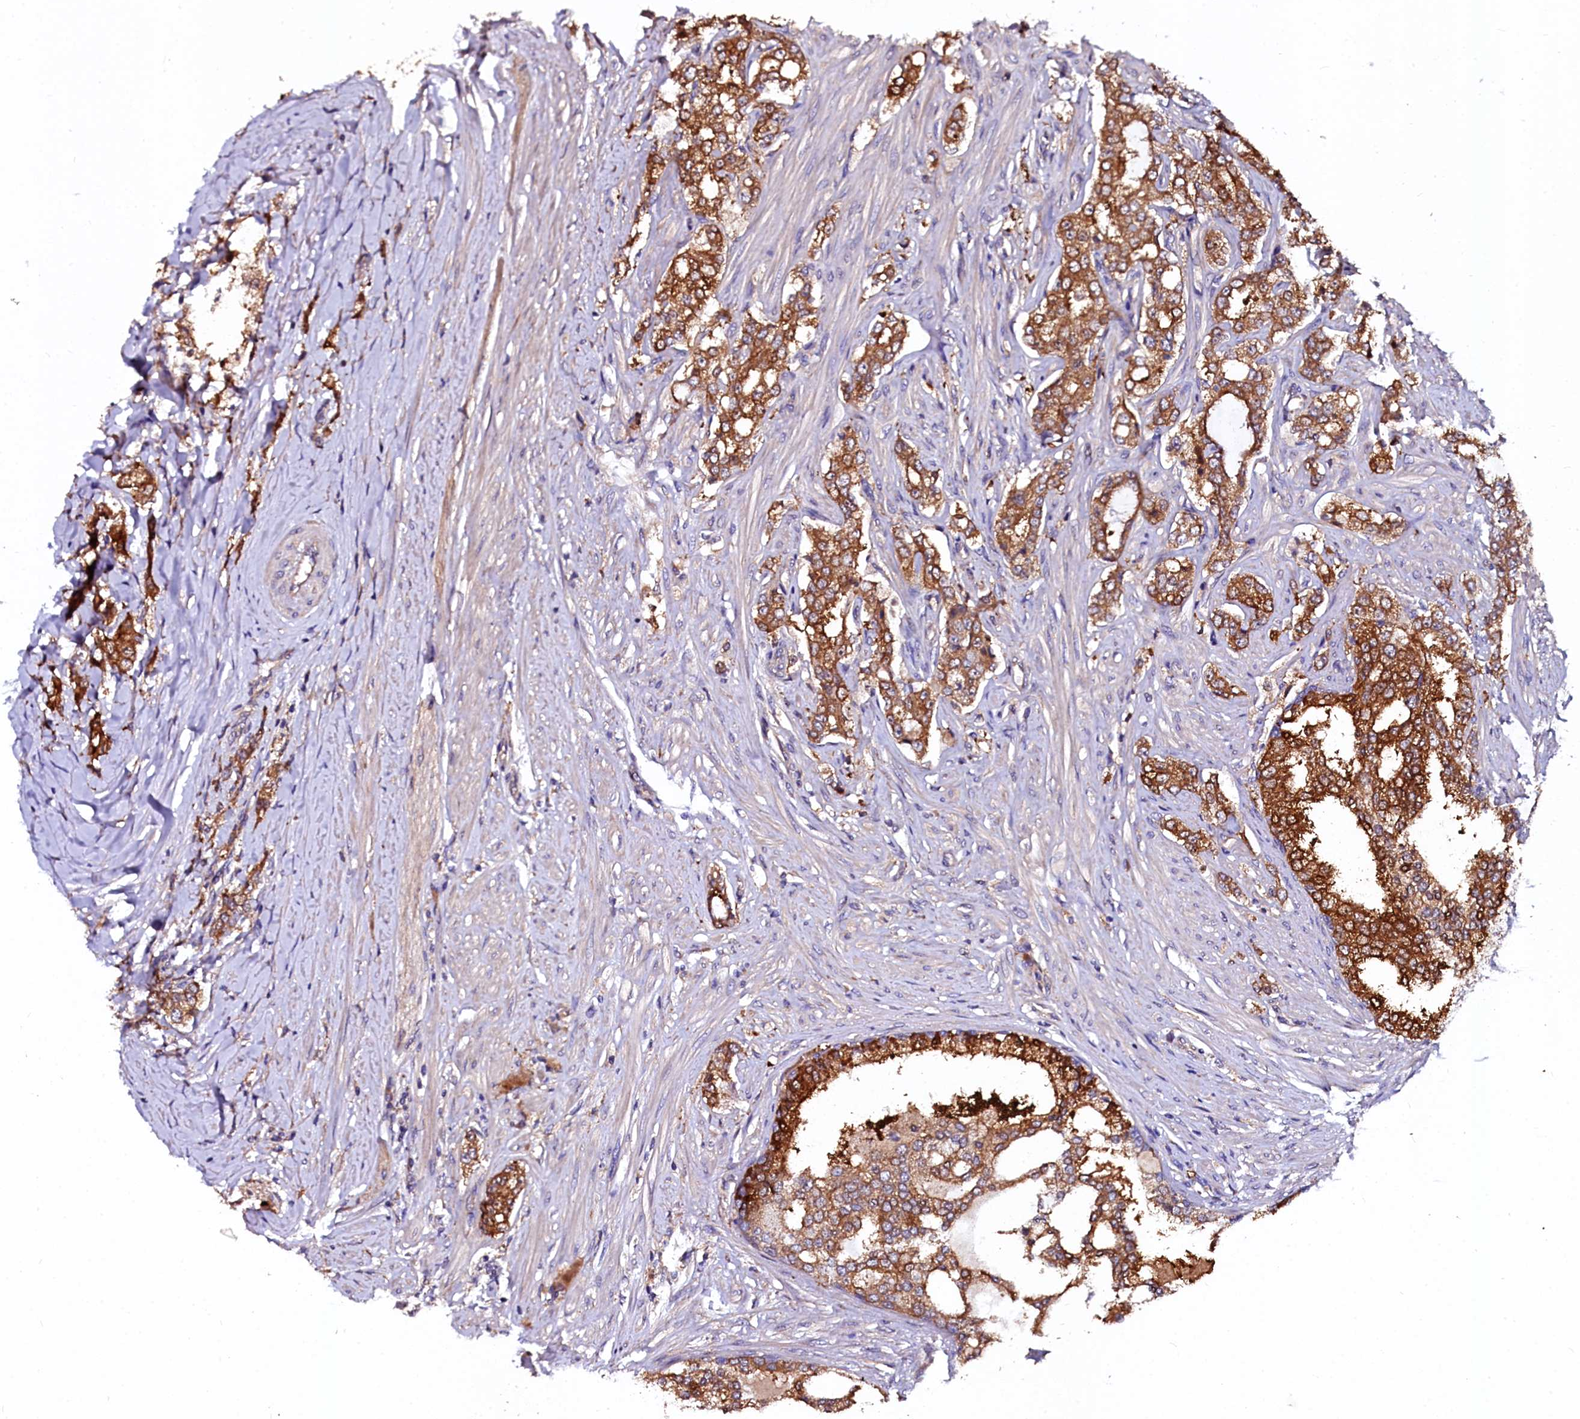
{"staining": {"intensity": "strong", "quantity": ">75%", "location": "cytoplasmic/membranous"}, "tissue": "prostate cancer", "cell_type": "Tumor cells", "image_type": "cancer", "snomed": [{"axis": "morphology", "description": "Adenocarcinoma, High grade"}, {"axis": "topography", "description": "Prostate"}], "caption": "Immunohistochemical staining of human prostate cancer demonstrates strong cytoplasmic/membranous protein staining in about >75% of tumor cells.", "gene": "APPL2", "patient": {"sex": "male", "age": 64}}